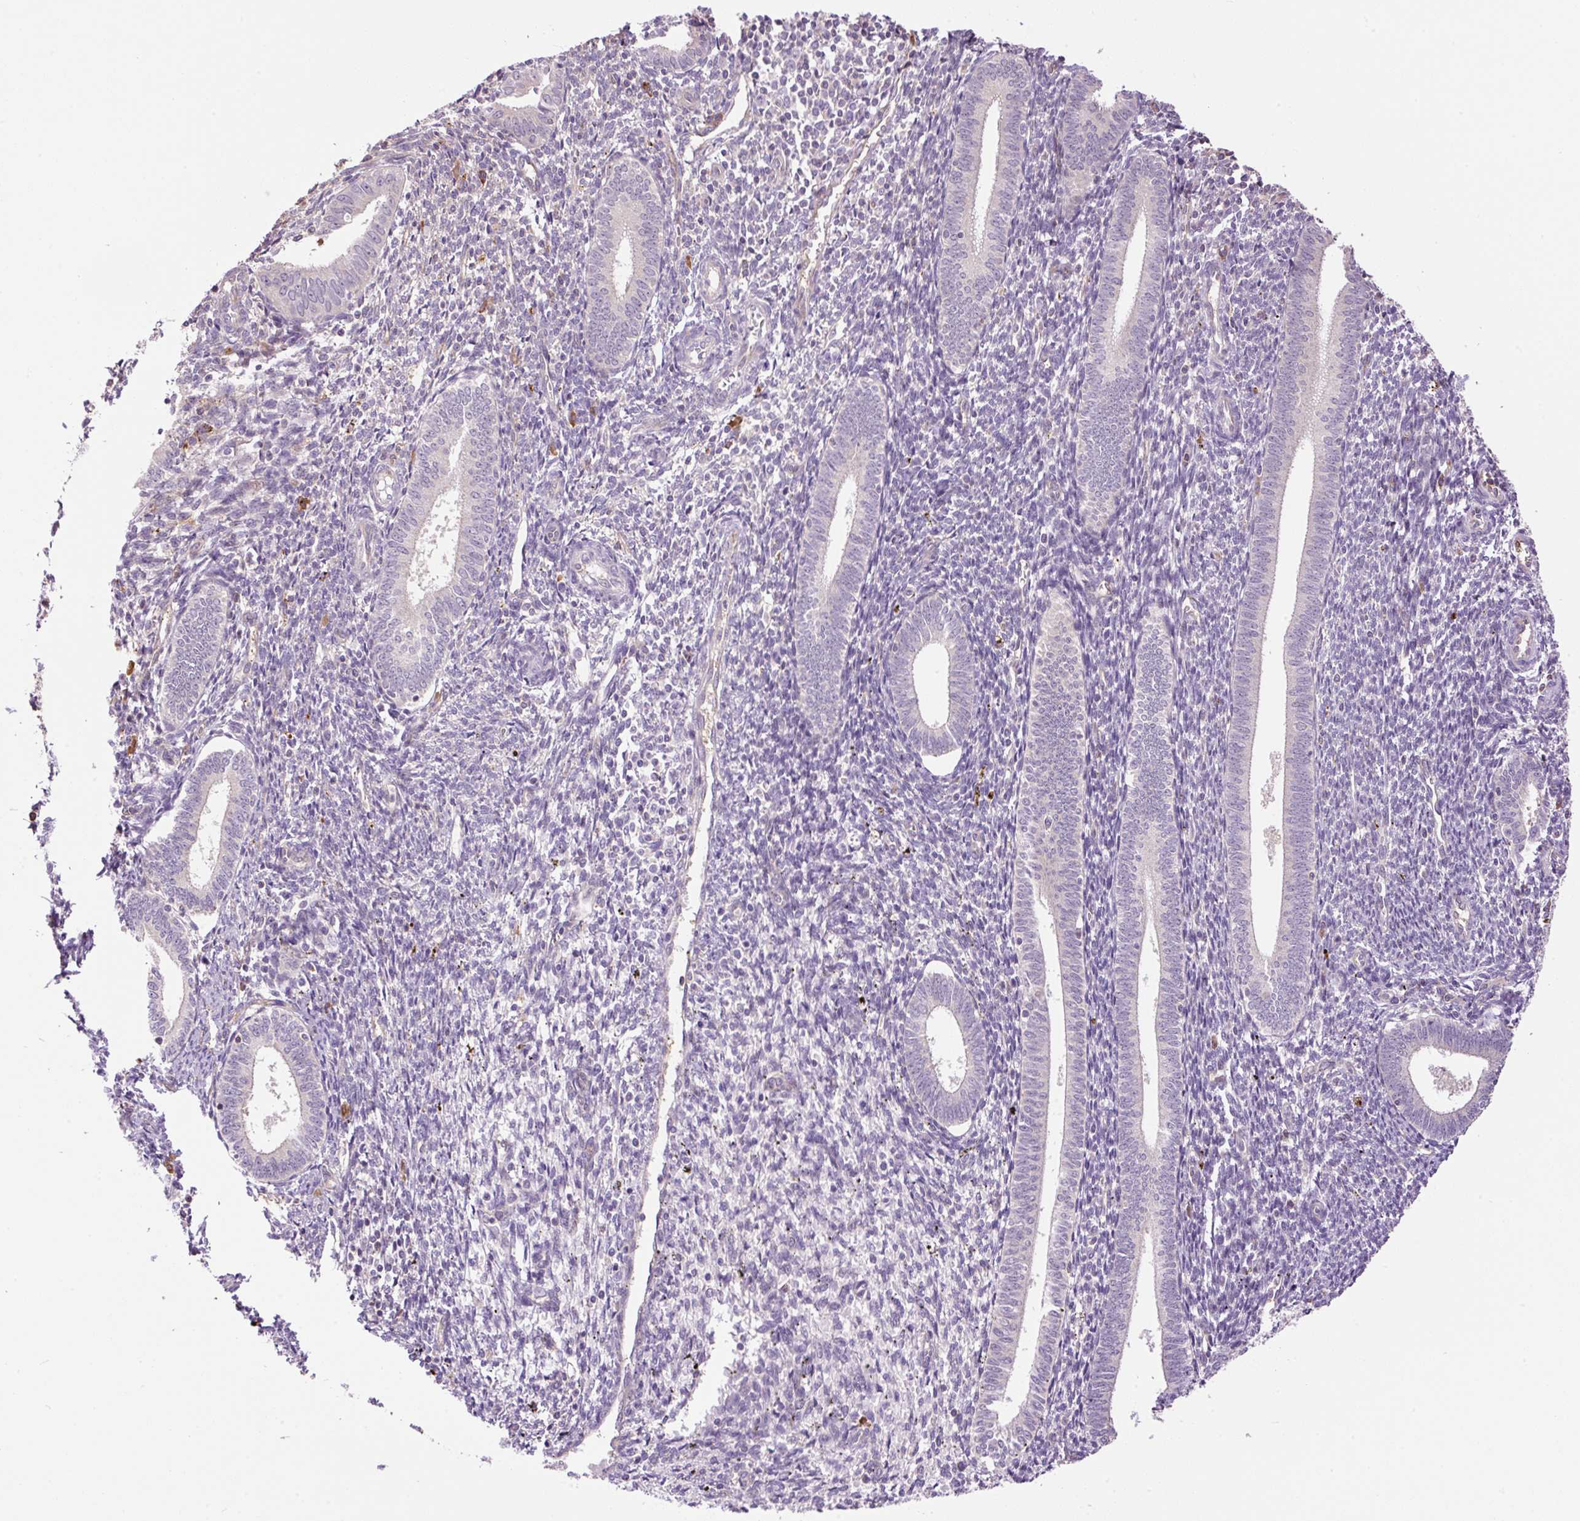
{"staining": {"intensity": "weak", "quantity": "<25%", "location": "cytoplasmic/membranous"}, "tissue": "endometrium", "cell_type": "Cells in endometrial stroma", "image_type": "normal", "snomed": [{"axis": "morphology", "description": "Normal tissue, NOS"}, {"axis": "topography", "description": "Endometrium"}], "caption": "The IHC micrograph has no significant expression in cells in endometrial stroma of endometrium. Nuclei are stained in blue.", "gene": "PPME1", "patient": {"sex": "female", "age": 41}}